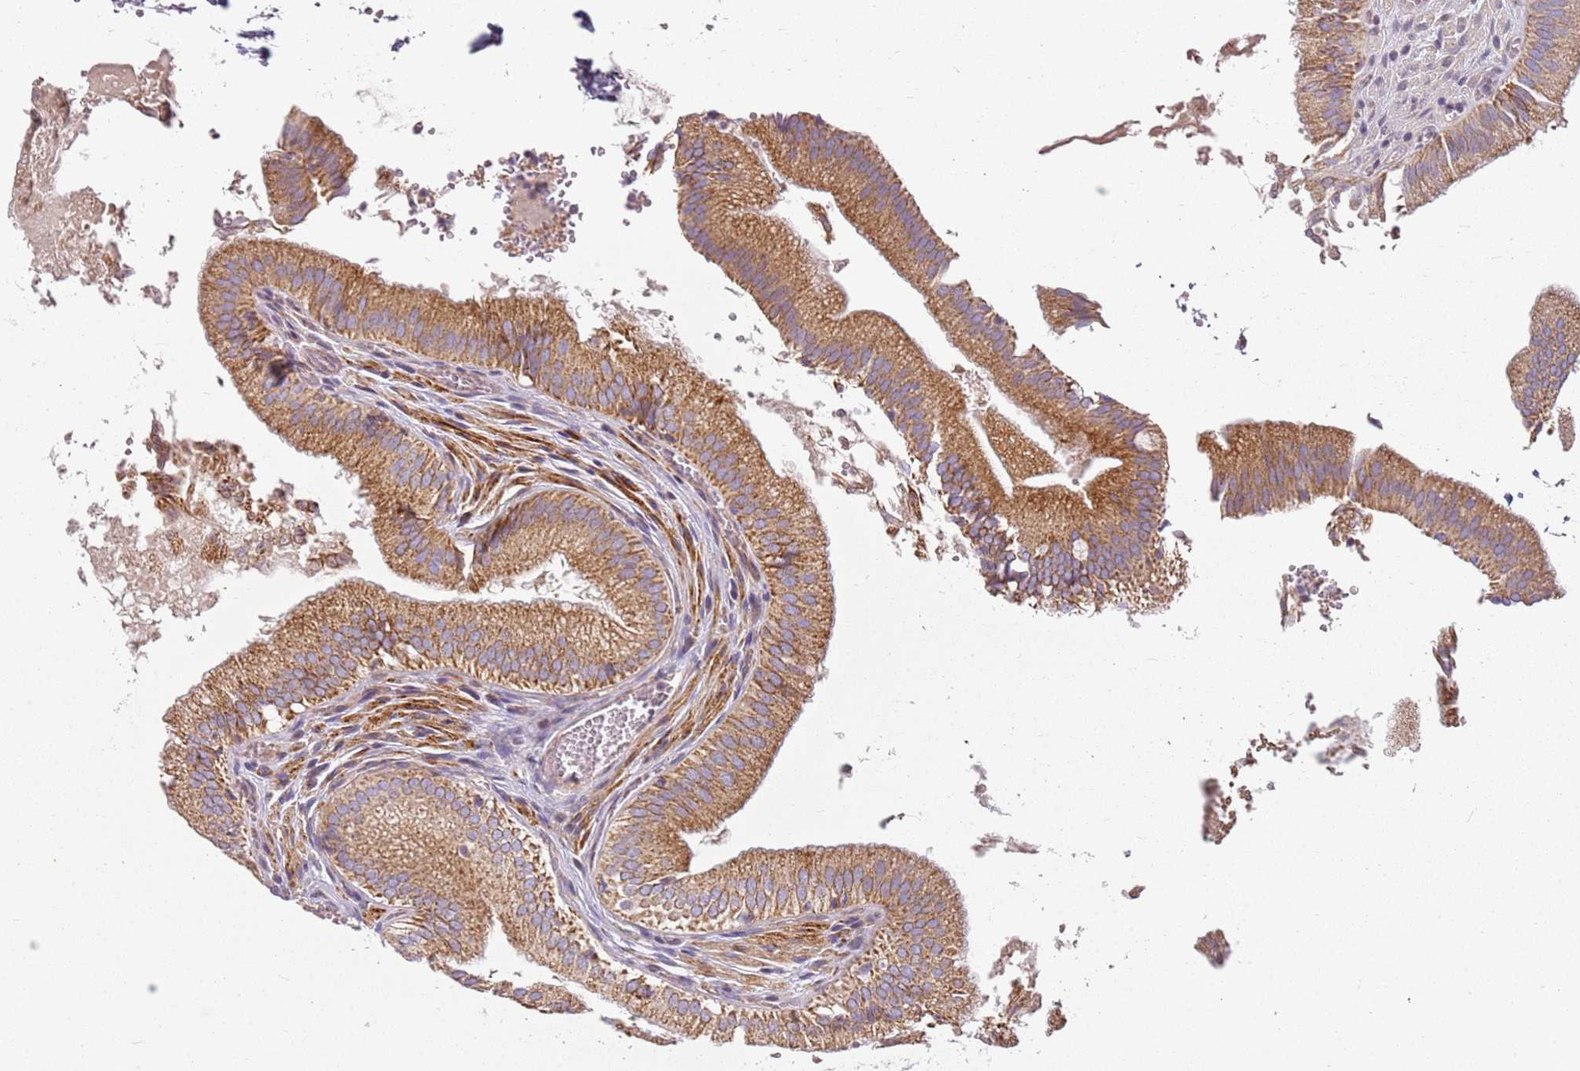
{"staining": {"intensity": "strong", "quantity": ">75%", "location": "cytoplasmic/membranous"}, "tissue": "gallbladder", "cell_type": "Glandular cells", "image_type": "normal", "snomed": [{"axis": "morphology", "description": "Normal tissue, NOS"}, {"axis": "topography", "description": "Gallbladder"}, {"axis": "topography", "description": "Peripheral nerve tissue"}], "caption": "Strong cytoplasmic/membranous protein staining is identified in about >75% of glandular cells in gallbladder. (IHC, brightfield microscopy, high magnification).", "gene": "TMEM200C", "patient": {"sex": "male", "age": 17}}